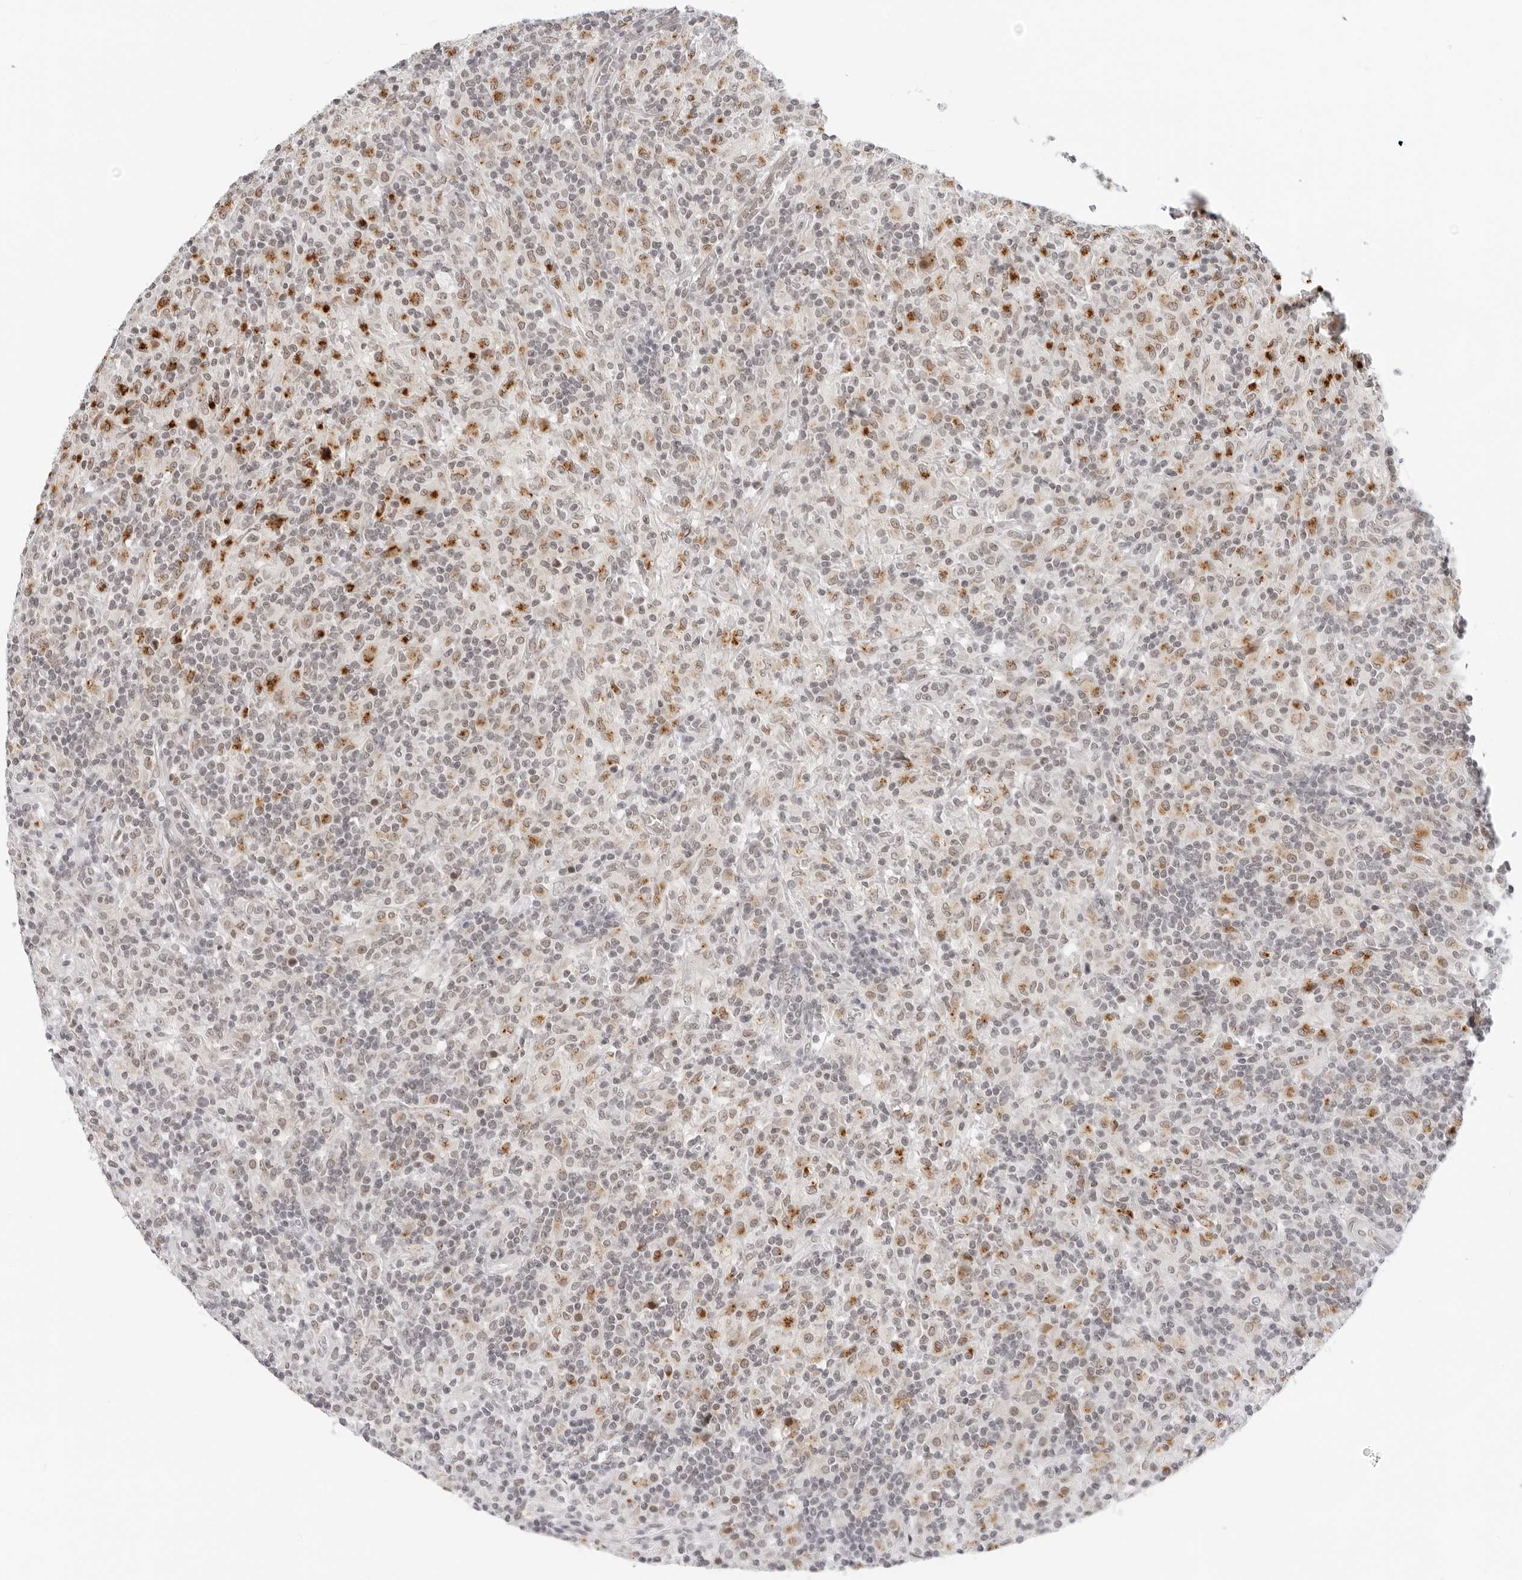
{"staining": {"intensity": "negative", "quantity": "none", "location": "none"}, "tissue": "lymphoma", "cell_type": "Tumor cells", "image_type": "cancer", "snomed": [{"axis": "morphology", "description": "Hodgkin's disease, NOS"}, {"axis": "topography", "description": "Lymph node"}], "caption": "IHC of lymphoma displays no positivity in tumor cells.", "gene": "TOX4", "patient": {"sex": "male", "age": 70}}